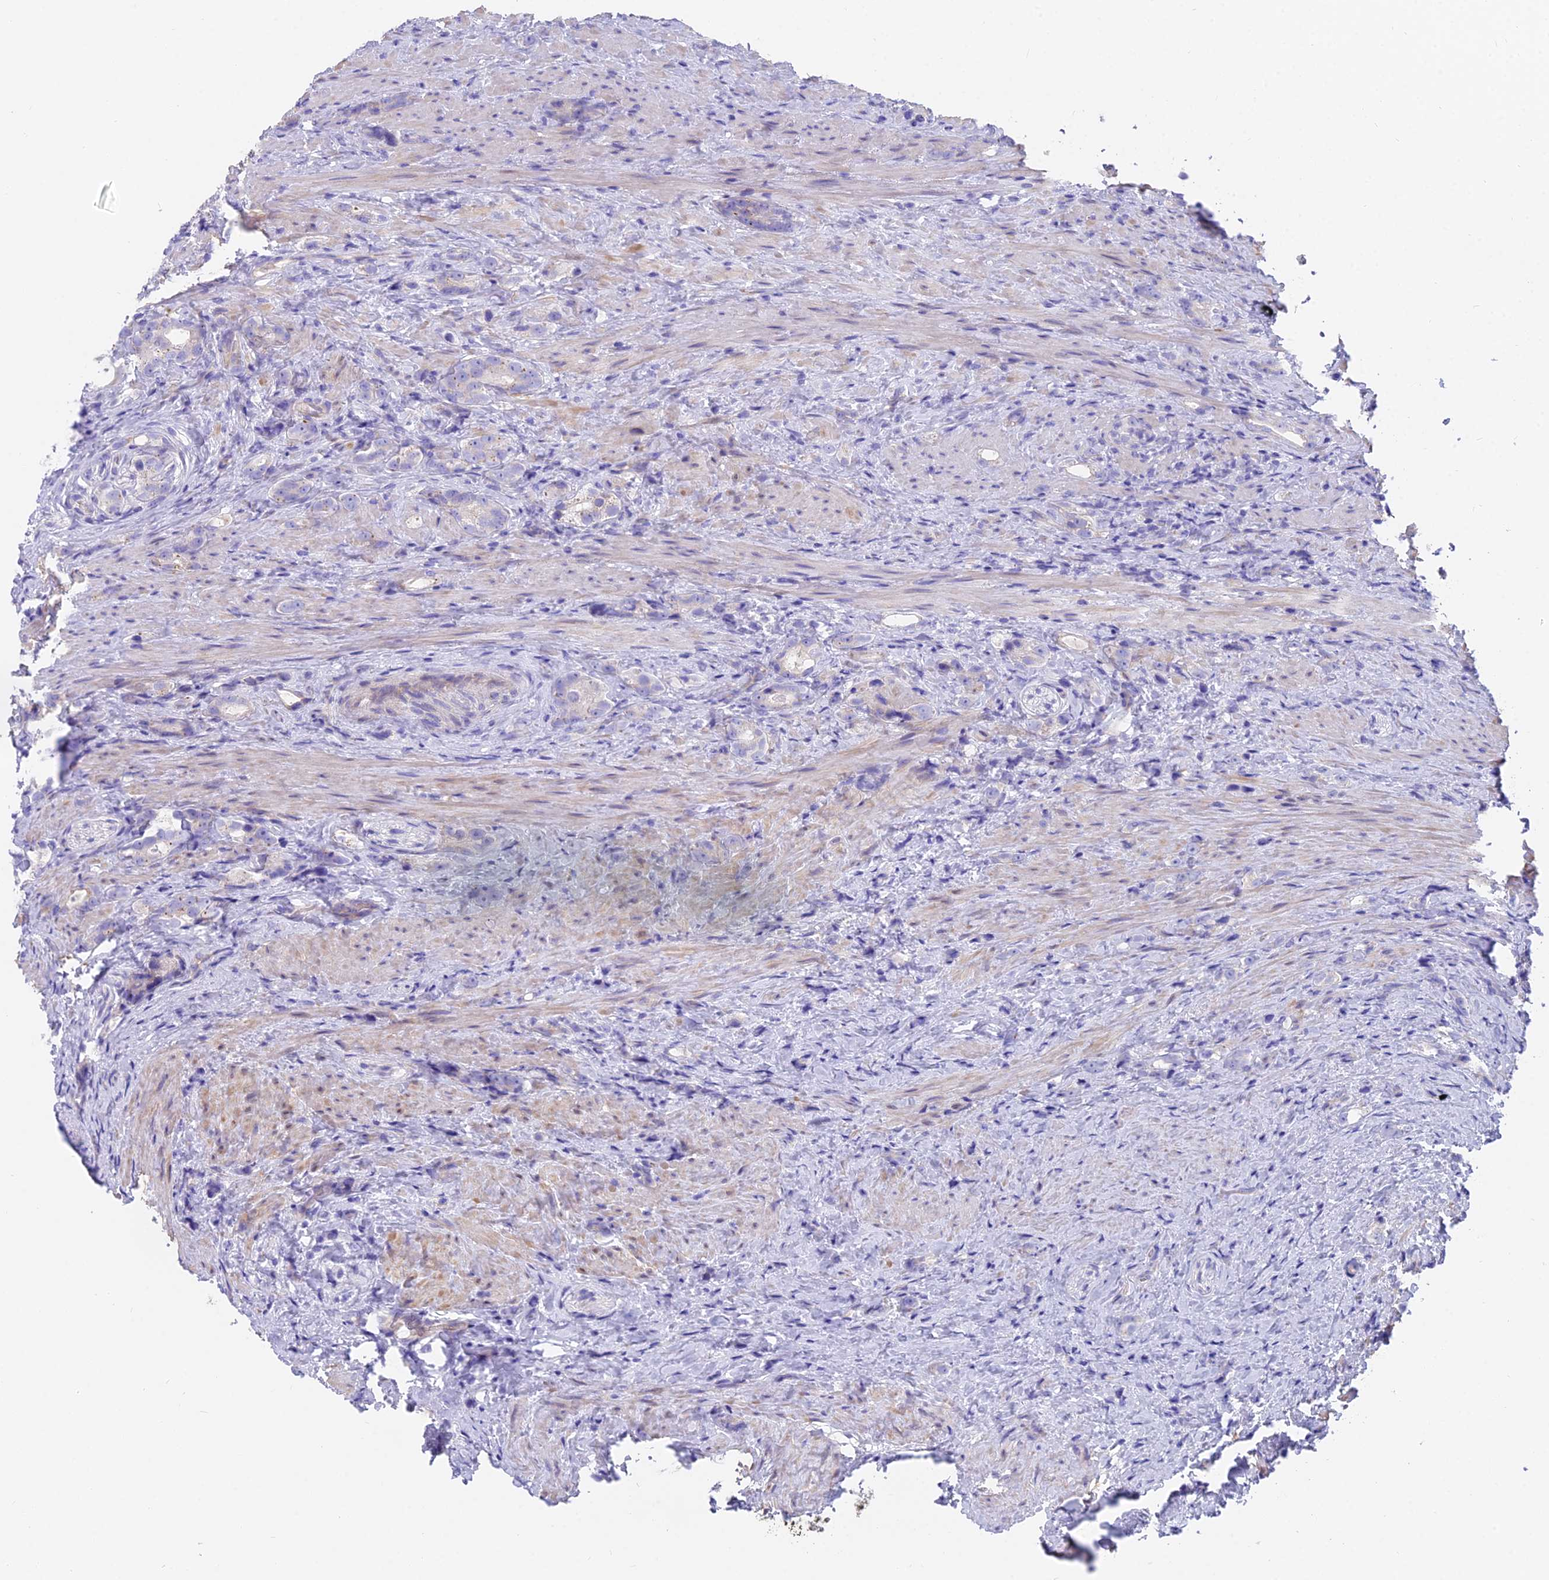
{"staining": {"intensity": "negative", "quantity": "none", "location": "none"}, "tissue": "prostate cancer", "cell_type": "Tumor cells", "image_type": "cancer", "snomed": [{"axis": "morphology", "description": "Adenocarcinoma, High grade"}, {"axis": "topography", "description": "Prostate"}], "caption": "An immunohistochemistry image of high-grade adenocarcinoma (prostate) is shown. There is no staining in tumor cells of high-grade adenocarcinoma (prostate). (DAB IHC with hematoxylin counter stain).", "gene": "FAM168B", "patient": {"sex": "male", "age": 63}}